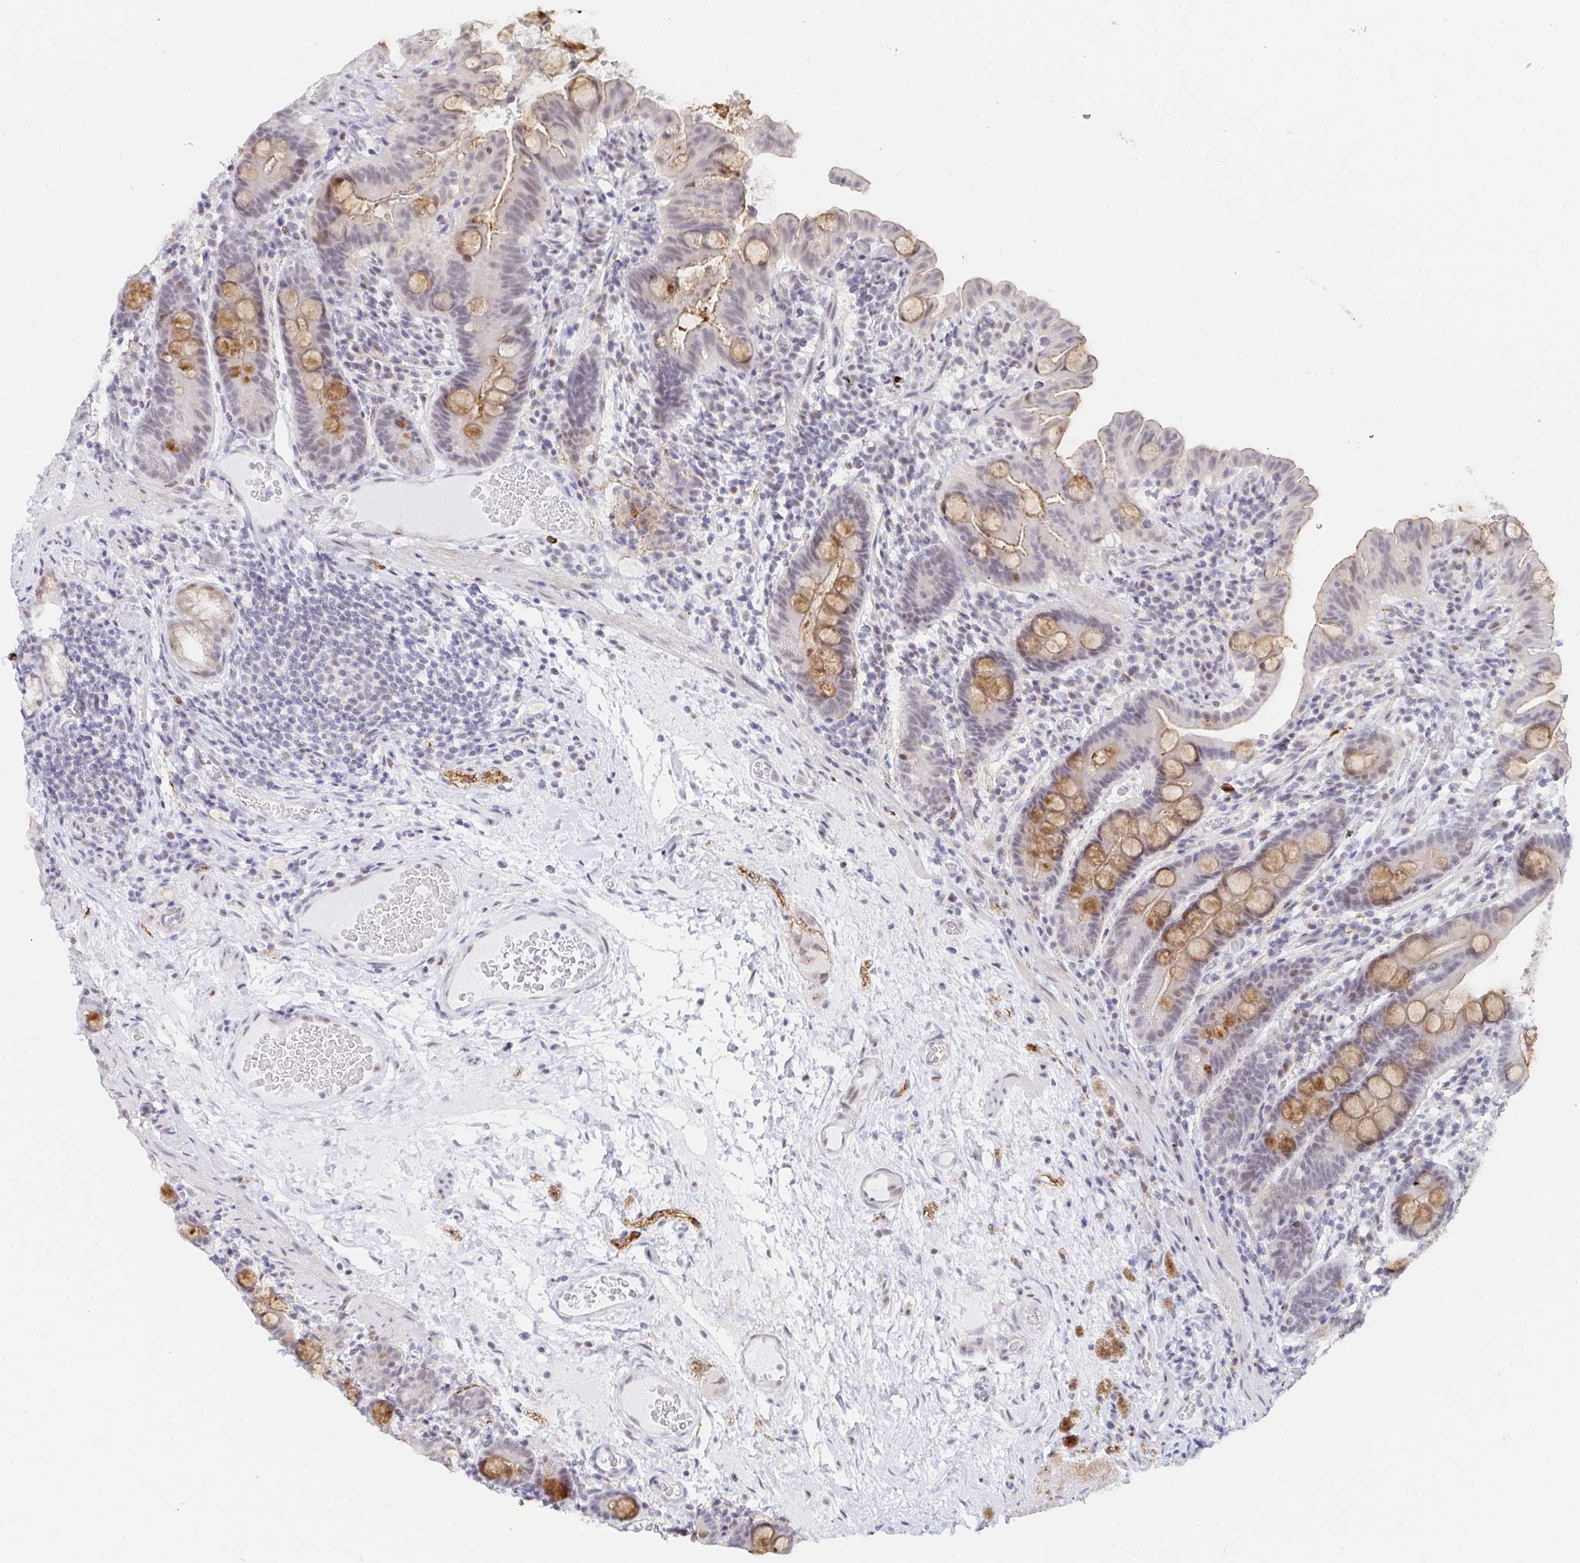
{"staining": {"intensity": "moderate", "quantity": "25%-75%", "location": "cytoplasmic/membranous"}, "tissue": "small intestine", "cell_type": "Glandular cells", "image_type": "normal", "snomed": [{"axis": "morphology", "description": "Normal tissue, NOS"}, {"axis": "topography", "description": "Small intestine"}], "caption": "Moderate cytoplasmic/membranous protein staining is appreciated in about 25%-75% of glandular cells in small intestine.", "gene": "COL28A1", "patient": {"sex": "male", "age": 26}}